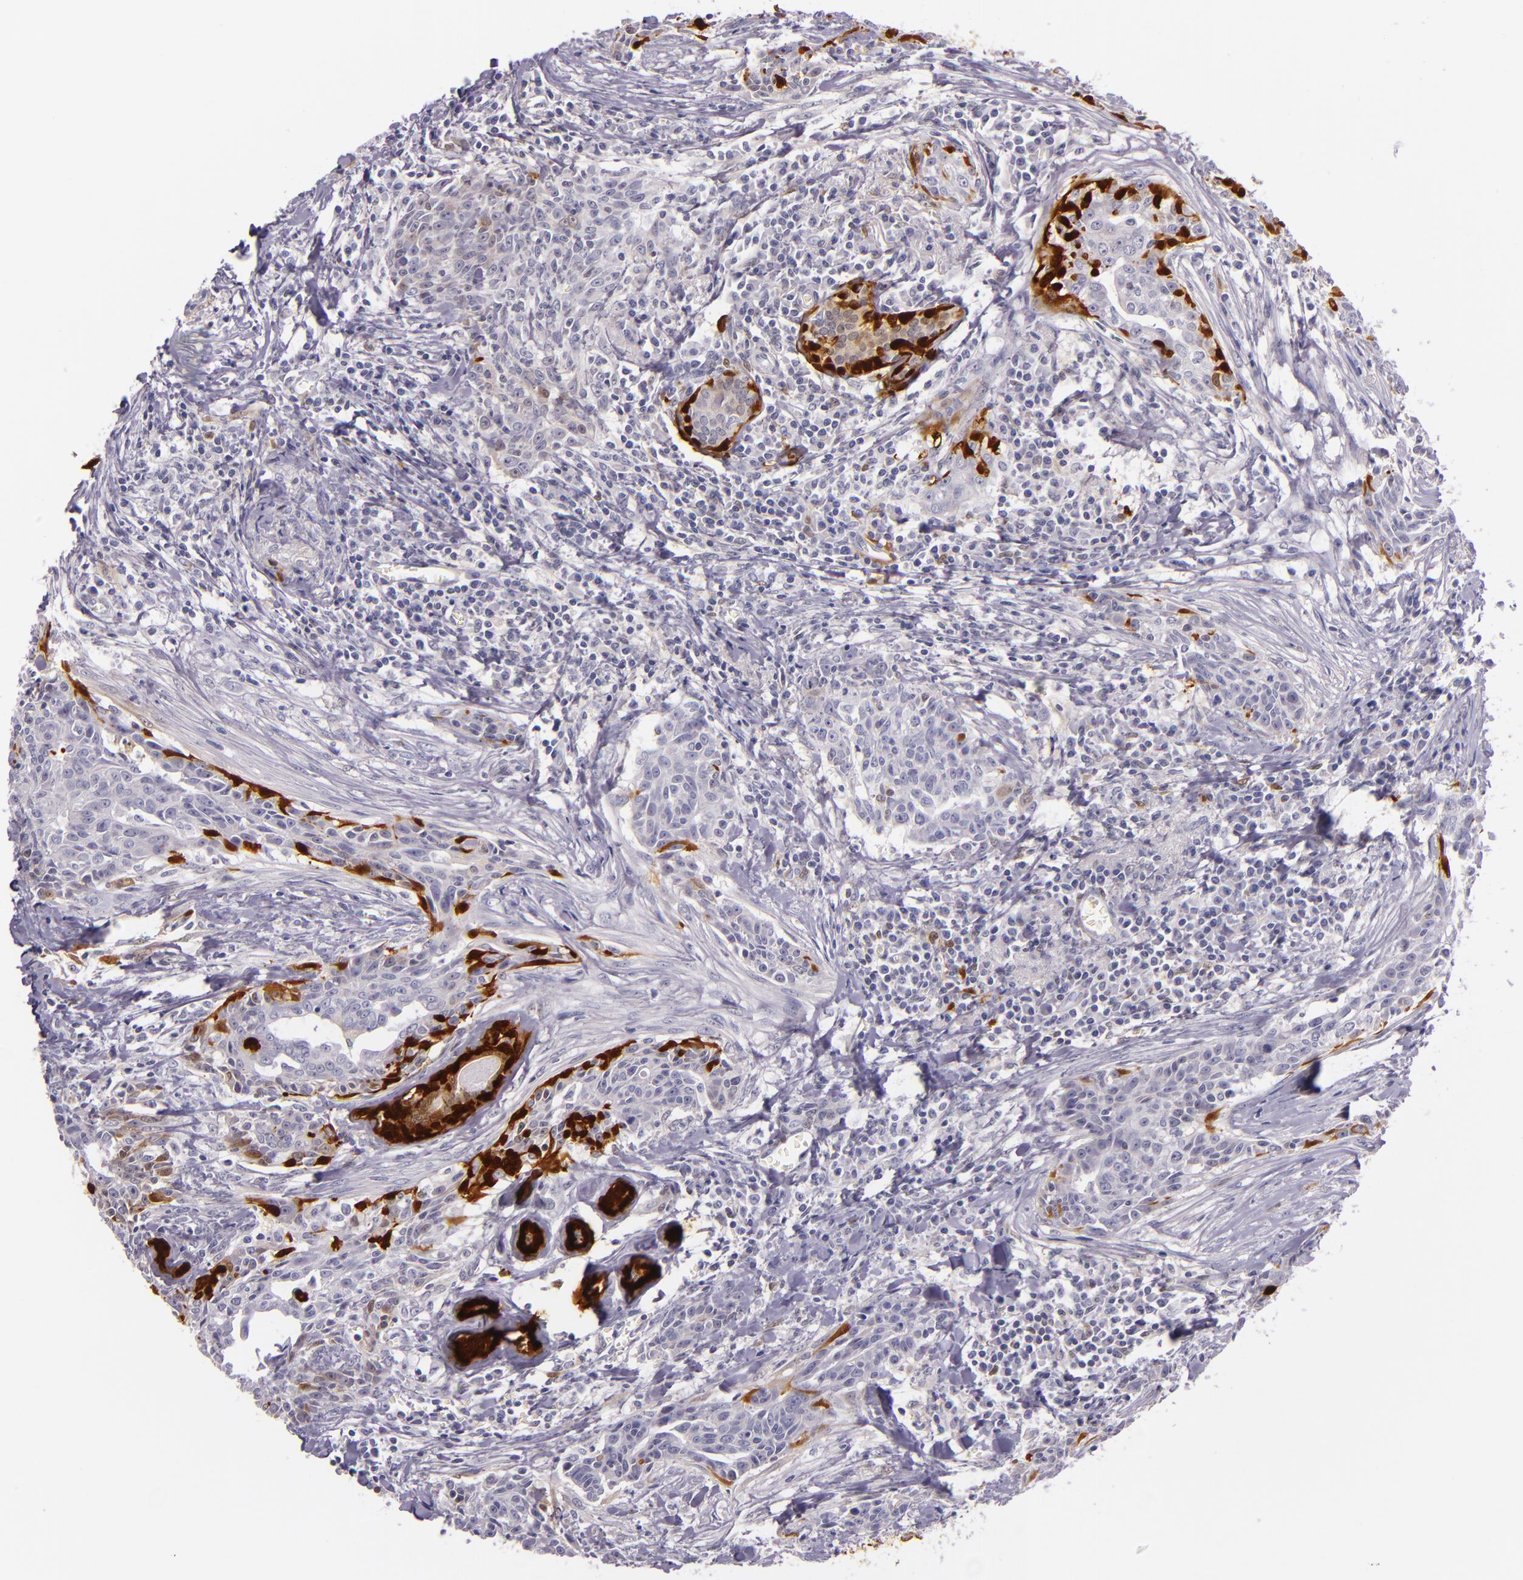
{"staining": {"intensity": "negative", "quantity": "none", "location": "none"}, "tissue": "breast cancer", "cell_type": "Tumor cells", "image_type": "cancer", "snomed": [{"axis": "morphology", "description": "Duct carcinoma"}, {"axis": "topography", "description": "Breast"}], "caption": "This is a histopathology image of immunohistochemistry staining of intraductal carcinoma (breast), which shows no expression in tumor cells.", "gene": "MT1A", "patient": {"sex": "female", "age": 50}}